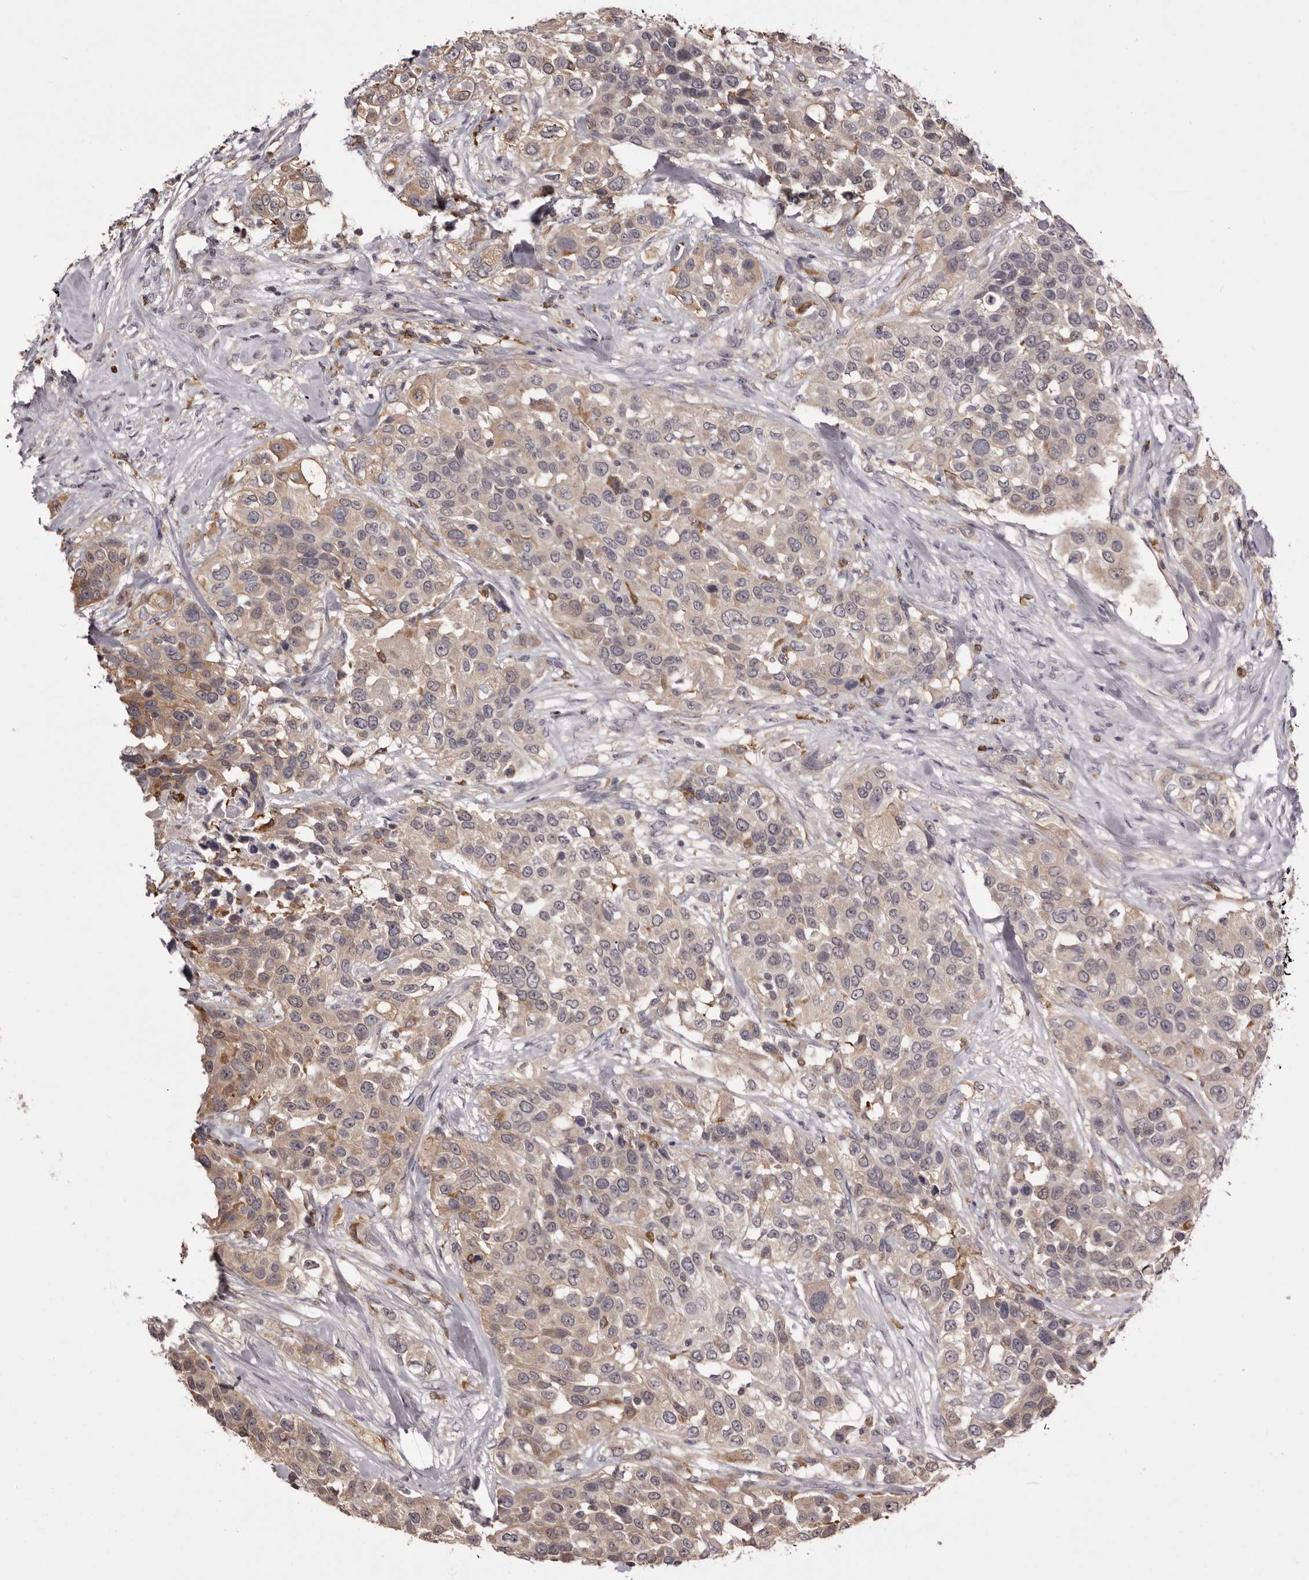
{"staining": {"intensity": "weak", "quantity": "25%-75%", "location": "cytoplasmic/membranous"}, "tissue": "urothelial cancer", "cell_type": "Tumor cells", "image_type": "cancer", "snomed": [{"axis": "morphology", "description": "Urothelial carcinoma, High grade"}, {"axis": "topography", "description": "Urinary bladder"}], "caption": "A high-resolution histopathology image shows immunohistochemistry staining of urothelial carcinoma (high-grade), which demonstrates weak cytoplasmic/membranous positivity in about 25%-75% of tumor cells.", "gene": "TNNI1", "patient": {"sex": "female", "age": 80}}